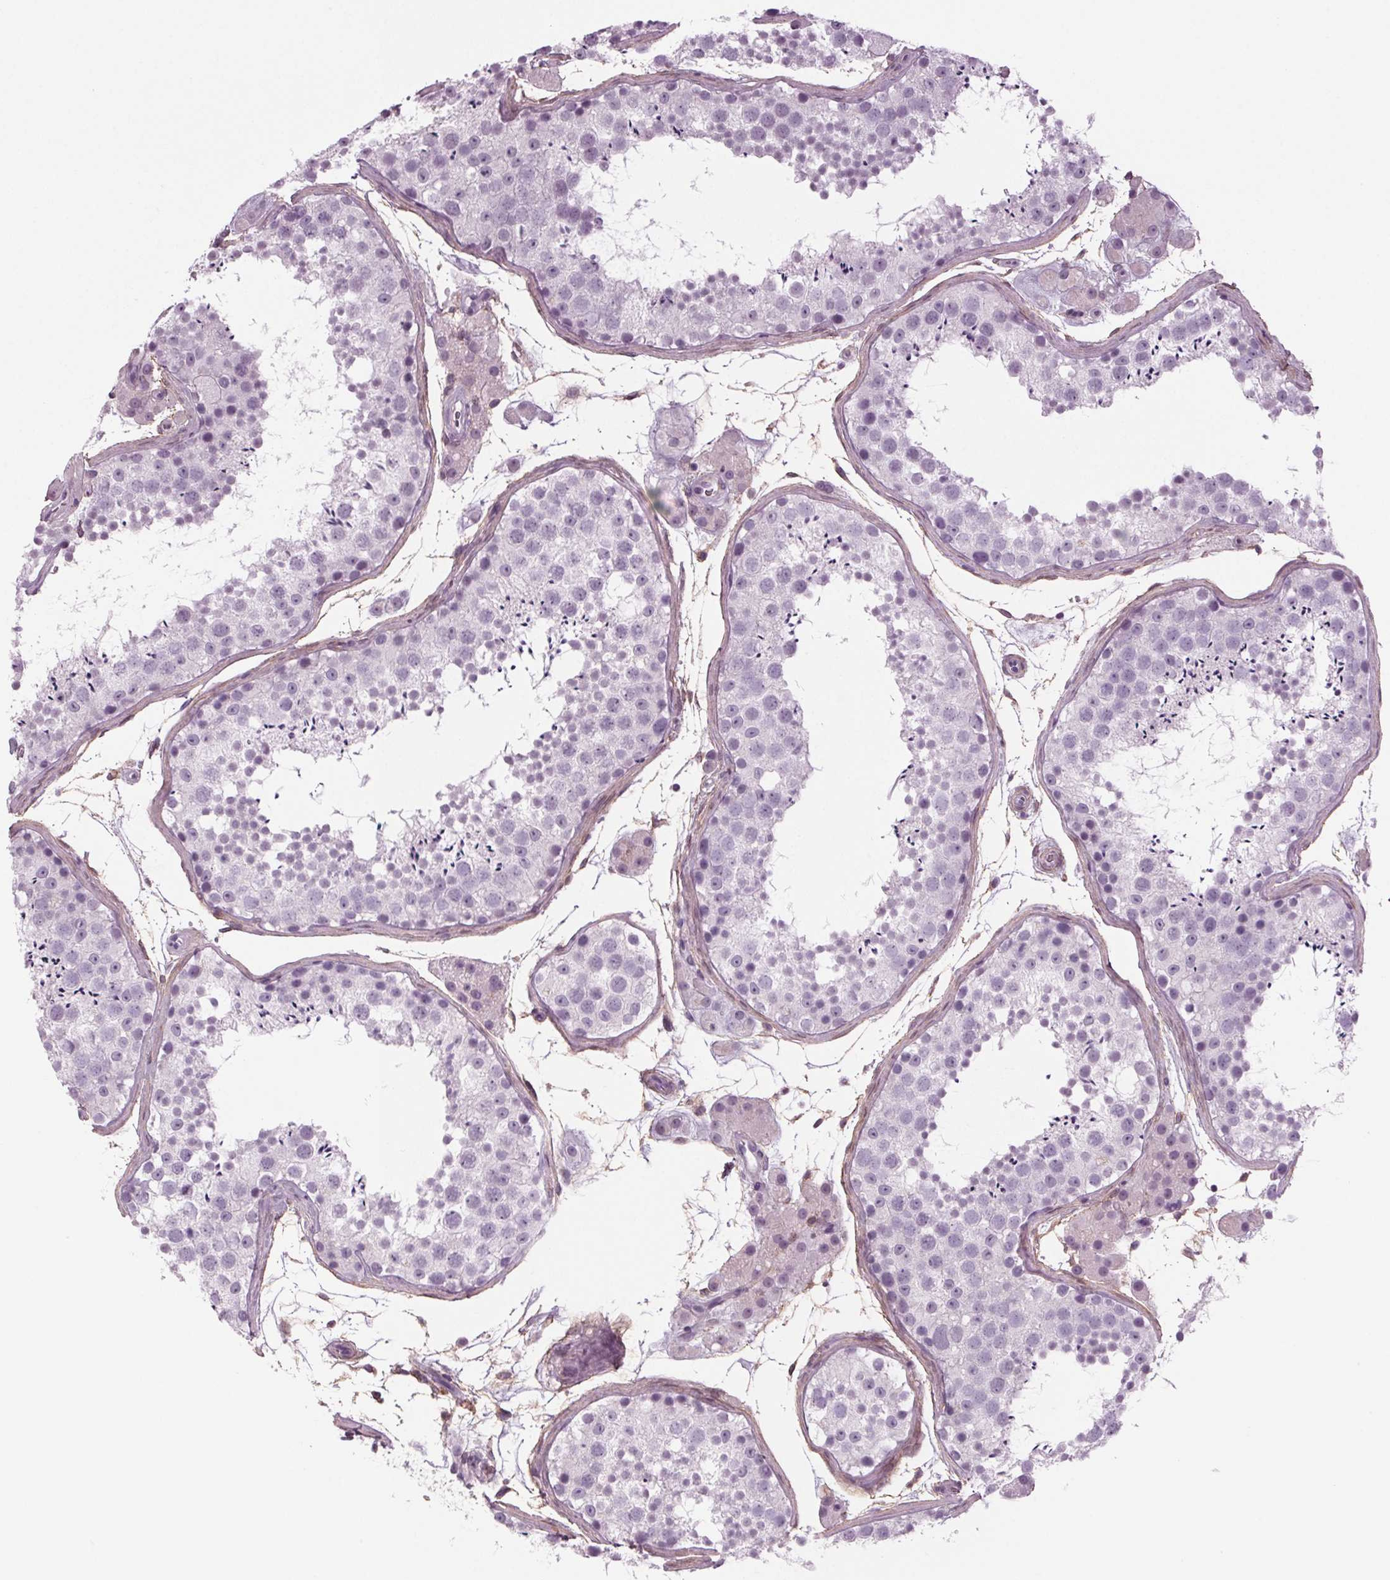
{"staining": {"intensity": "negative", "quantity": "none", "location": "none"}, "tissue": "testis", "cell_type": "Cells in seminiferous ducts", "image_type": "normal", "snomed": [{"axis": "morphology", "description": "Normal tissue, NOS"}, {"axis": "topography", "description": "Testis"}], "caption": "A high-resolution image shows IHC staining of benign testis, which exhibits no significant positivity in cells in seminiferous ducts.", "gene": "BHLHE22", "patient": {"sex": "male", "age": 41}}